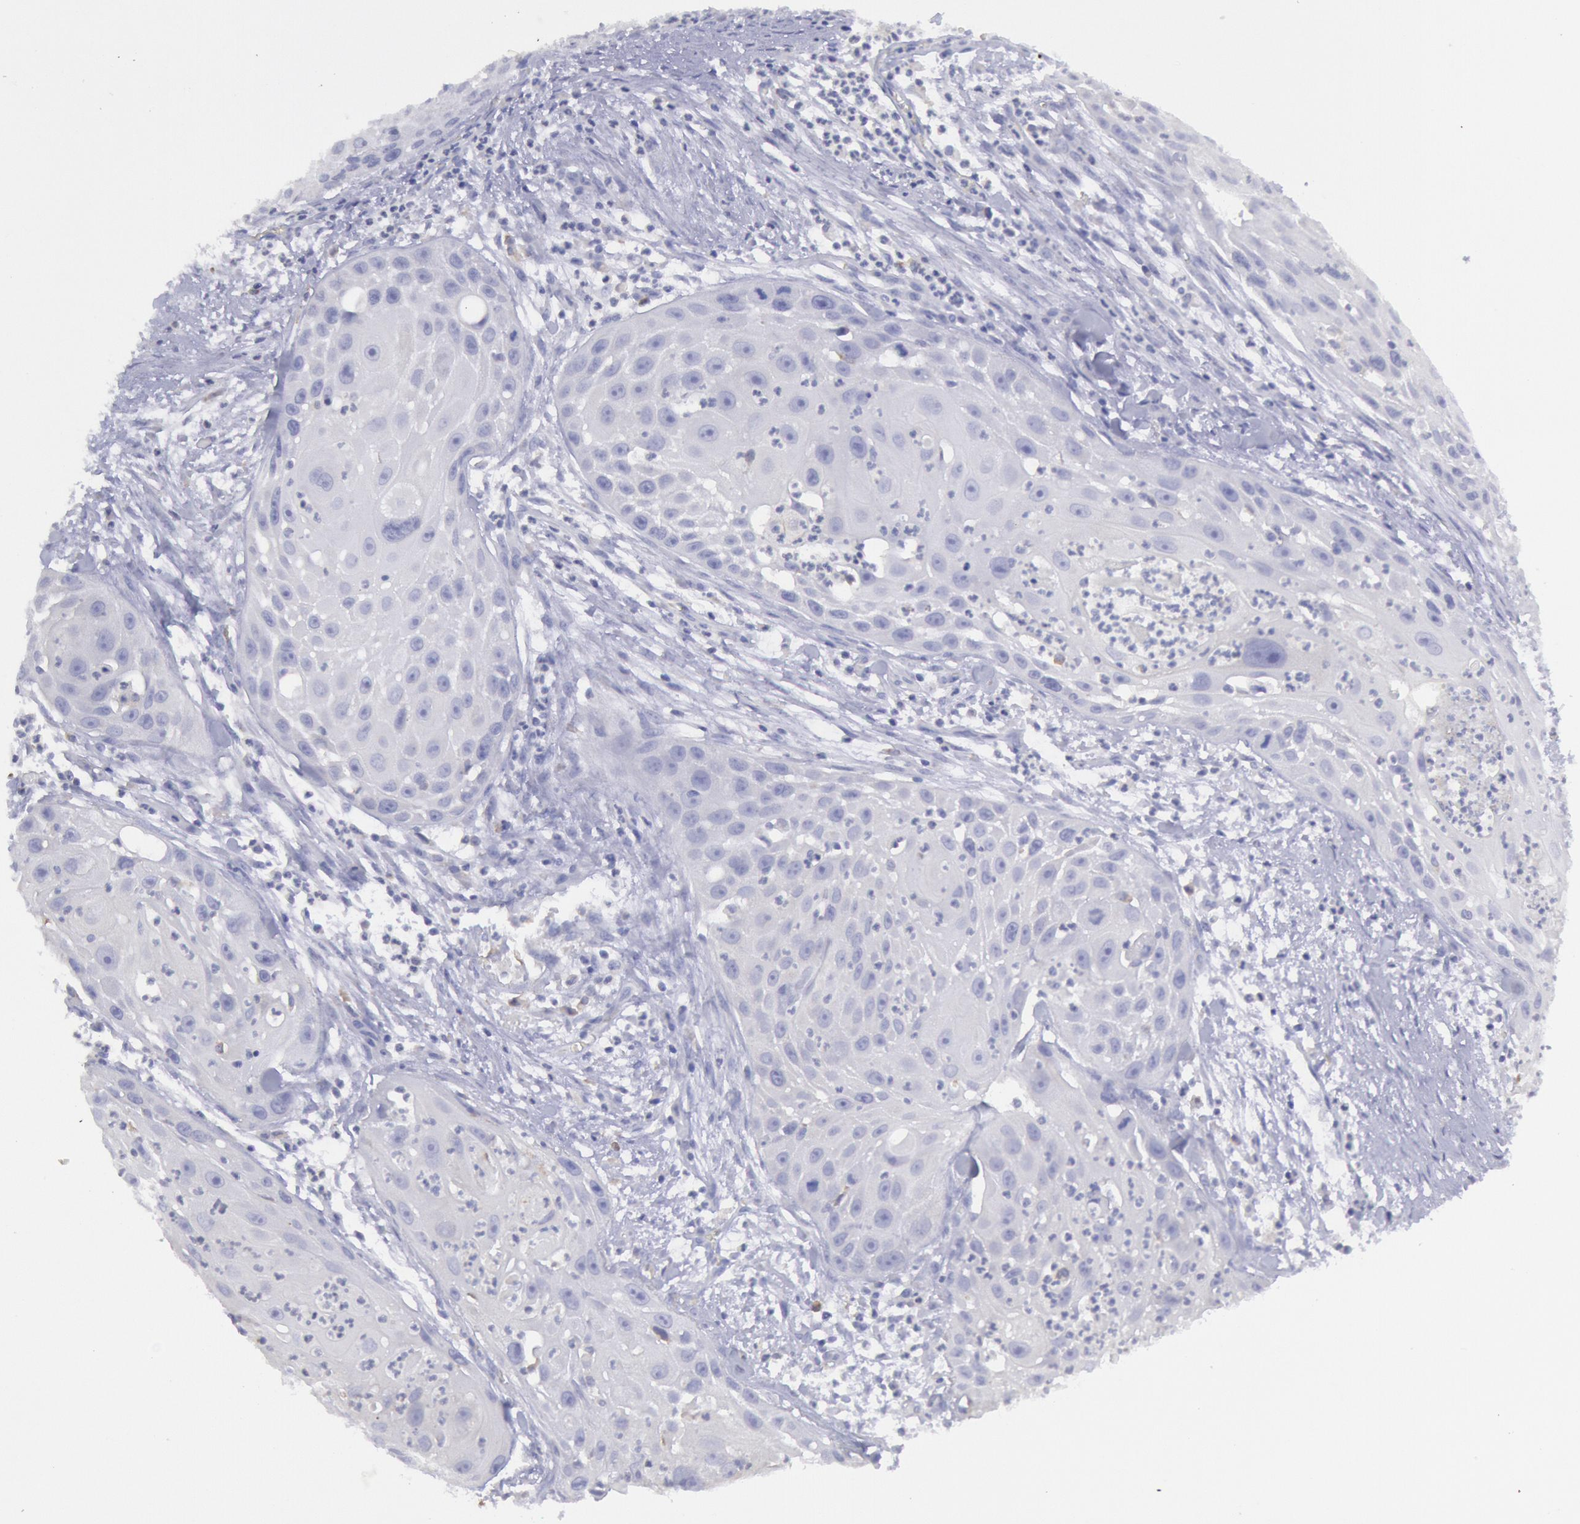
{"staining": {"intensity": "negative", "quantity": "none", "location": "none"}, "tissue": "head and neck cancer", "cell_type": "Tumor cells", "image_type": "cancer", "snomed": [{"axis": "morphology", "description": "Squamous cell carcinoma, NOS"}, {"axis": "topography", "description": "Head-Neck"}], "caption": "DAB (3,3'-diaminobenzidine) immunohistochemical staining of human head and neck cancer reveals no significant staining in tumor cells.", "gene": "MYH7", "patient": {"sex": "male", "age": 64}}